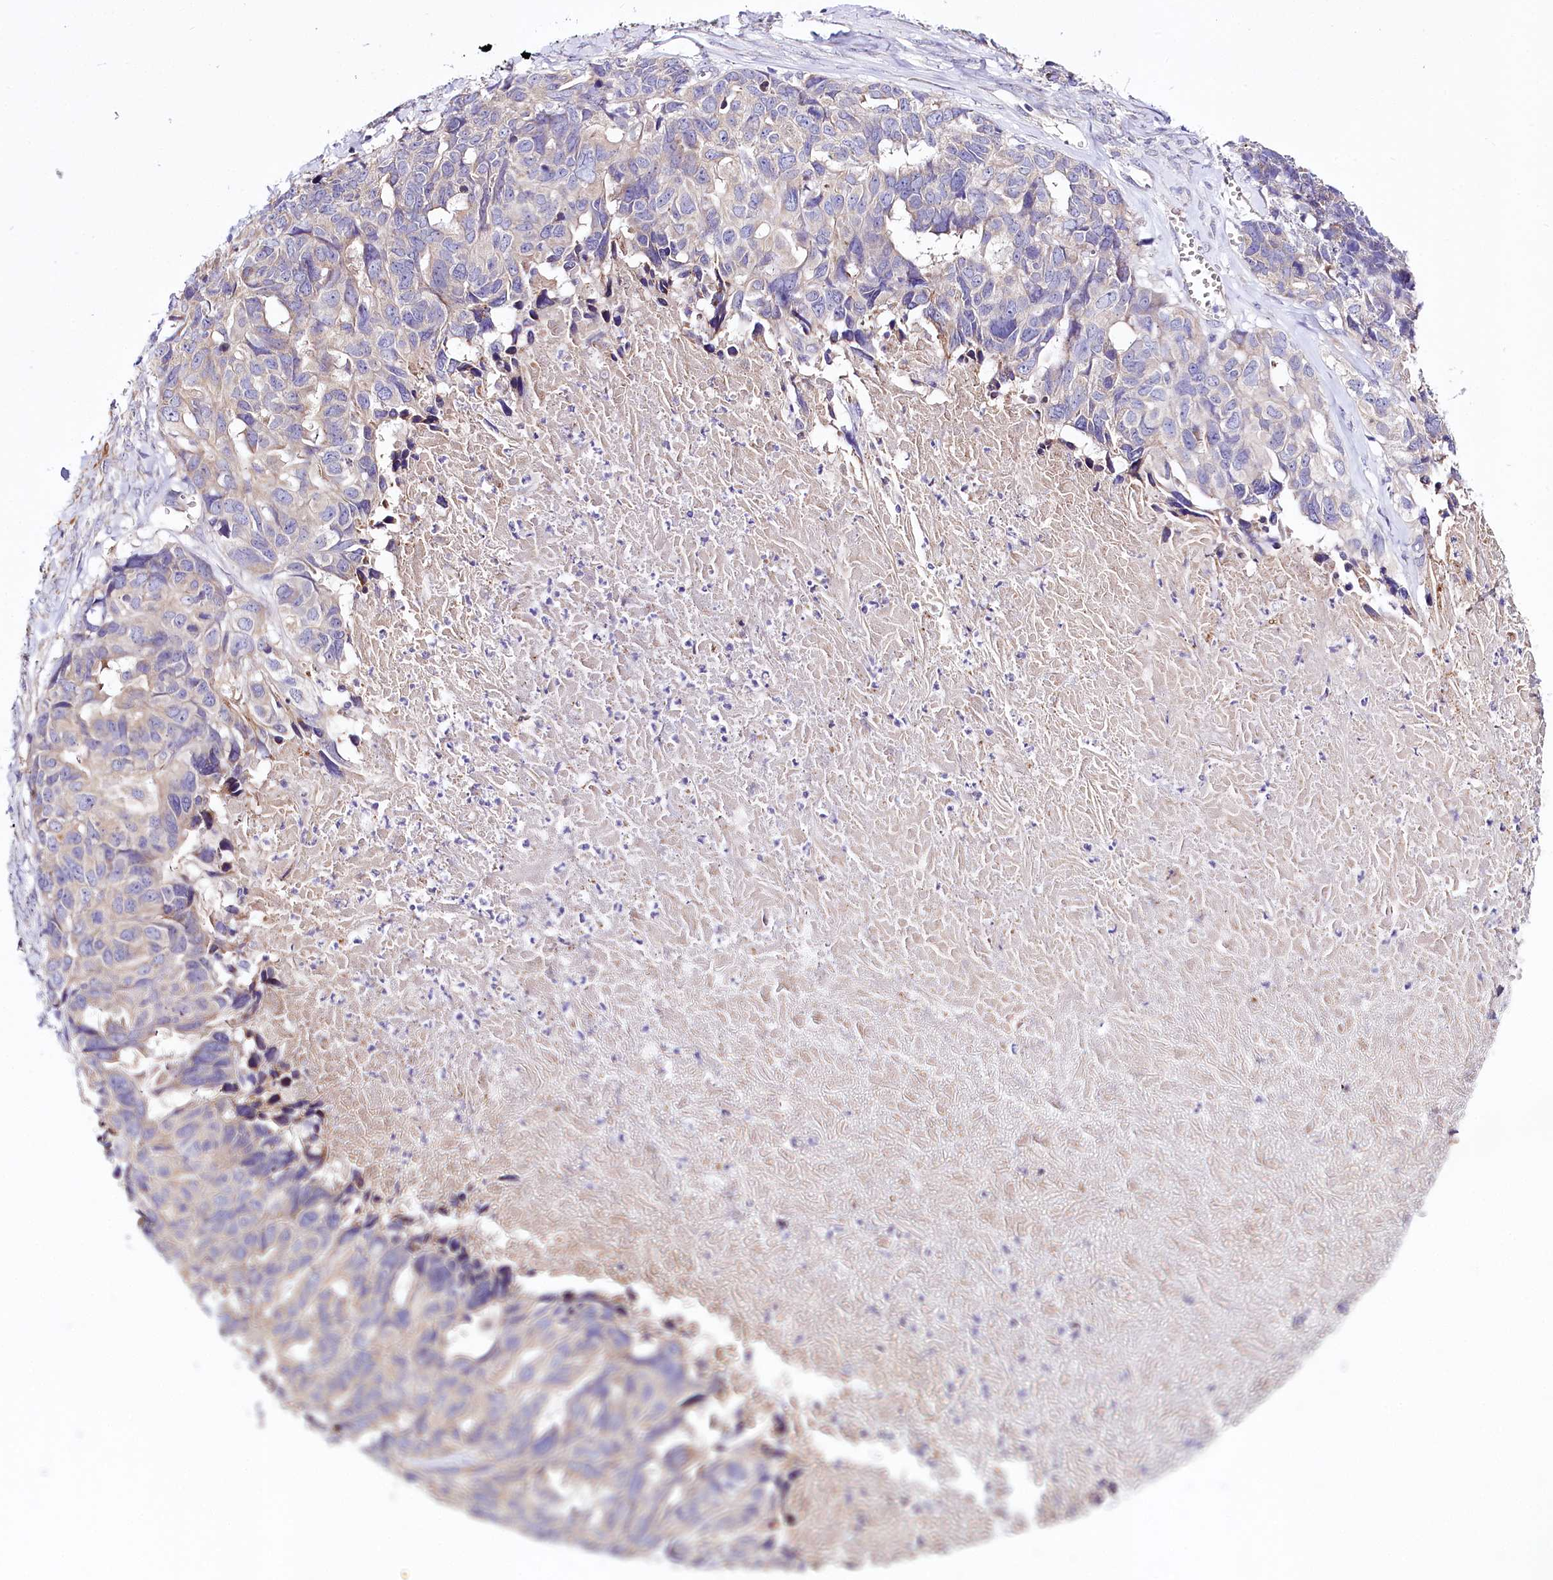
{"staining": {"intensity": "weak", "quantity": "<25%", "location": "cytoplasmic/membranous"}, "tissue": "ovarian cancer", "cell_type": "Tumor cells", "image_type": "cancer", "snomed": [{"axis": "morphology", "description": "Cystadenocarcinoma, serous, NOS"}, {"axis": "topography", "description": "Ovary"}], "caption": "Tumor cells are negative for brown protein staining in ovarian cancer.", "gene": "CEP295", "patient": {"sex": "female", "age": 79}}